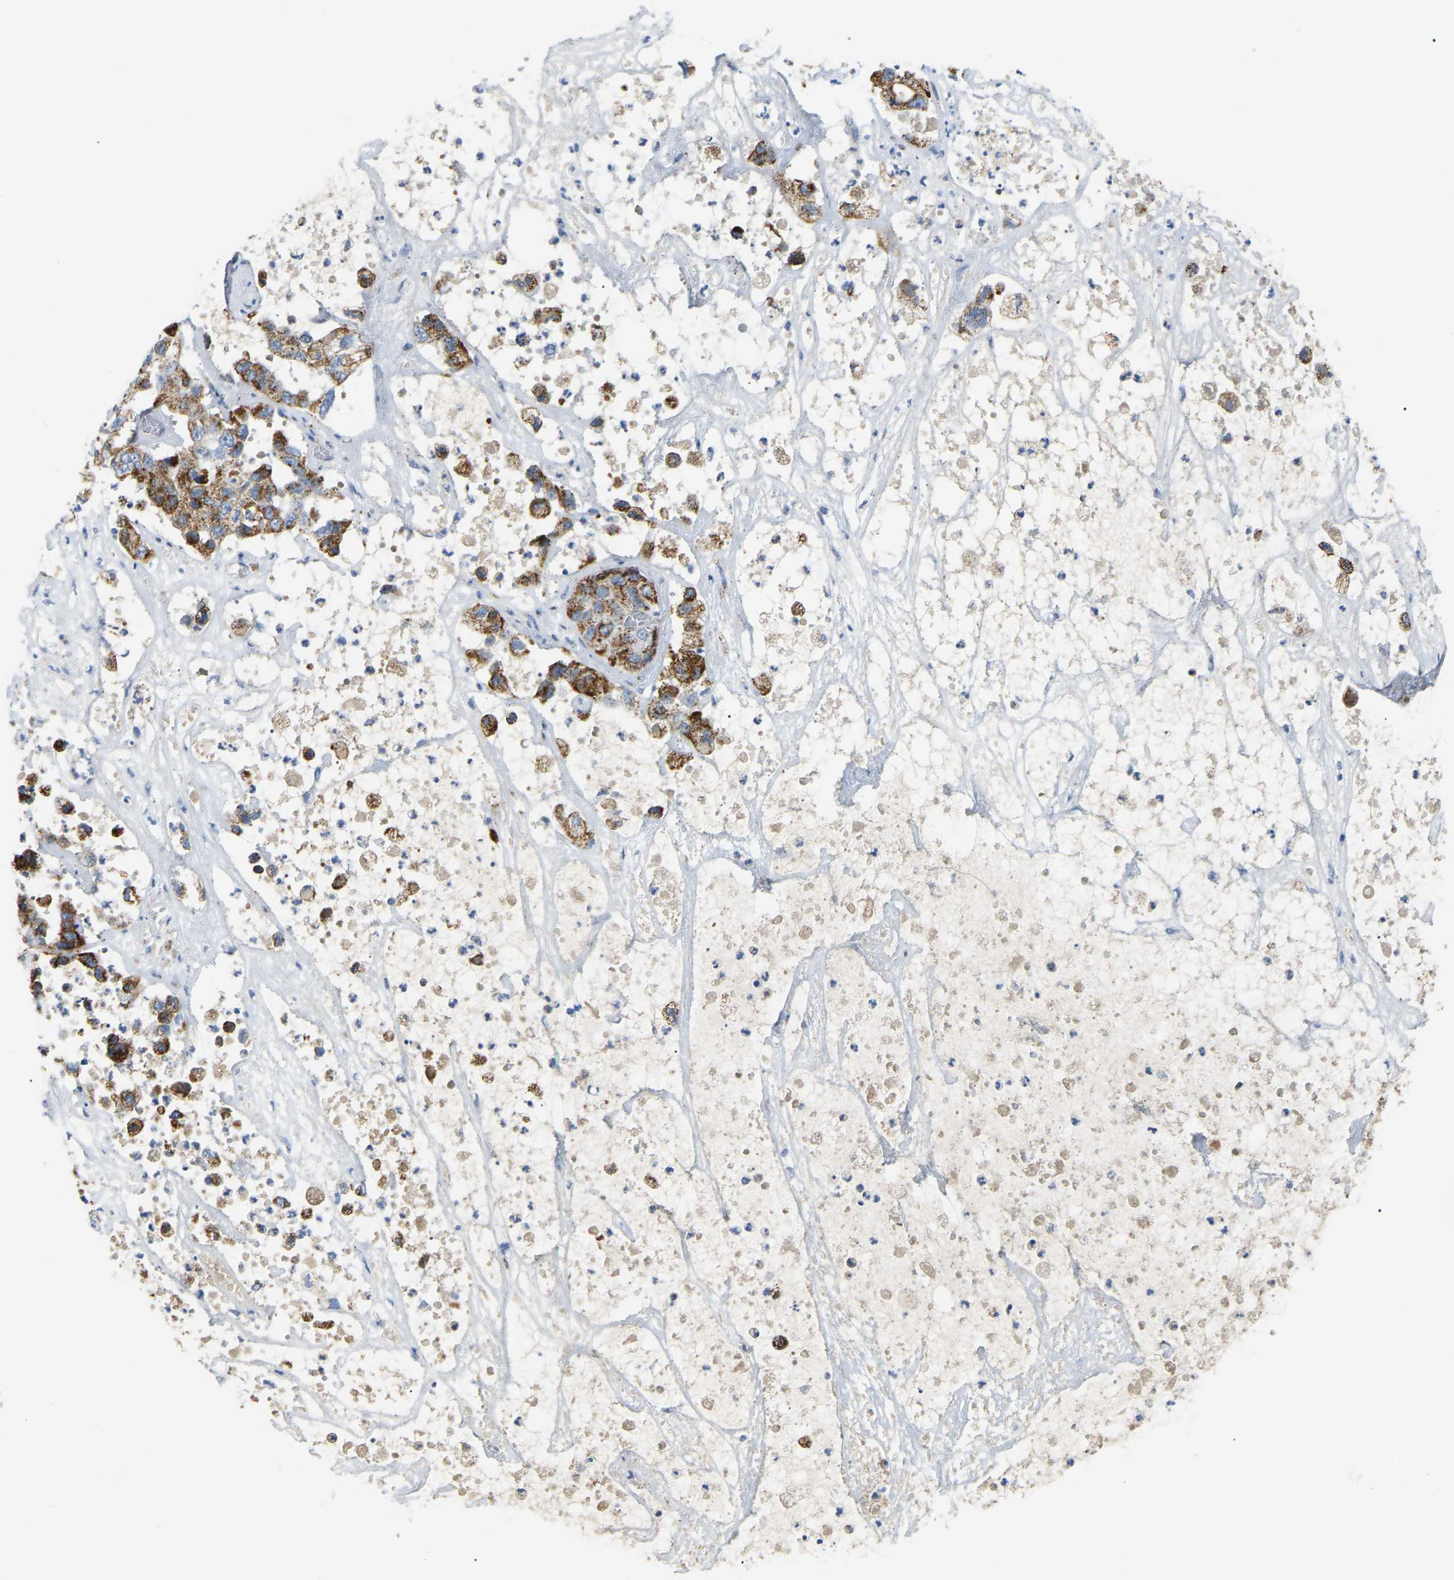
{"staining": {"intensity": "moderate", "quantity": ">75%", "location": "cytoplasmic/membranous"}, "tissue": "pancreatic cancer", "cell_type": "Tumor cells", "image_type": "cancer", "snomed": [{"axis": "morphology", "description": "Adenocarcinoma, NOS"}, {"axis": "topography", "description": "Pancreas"}], "caption": "DAB immunohistochemical staining of human adenocarcinoma (pancreatic) reveals moderate cytoplasmic/membranous protein staining in about >75% of tumor cells. The staining is performed using DAB (3,3'-diaminobenzidine) brown chromogen to label protein expression. The nuclei are counter-stained blue using hematoxylin.", "gene": "HIBADH", "patient": {"sex": "female", "age": 78}}